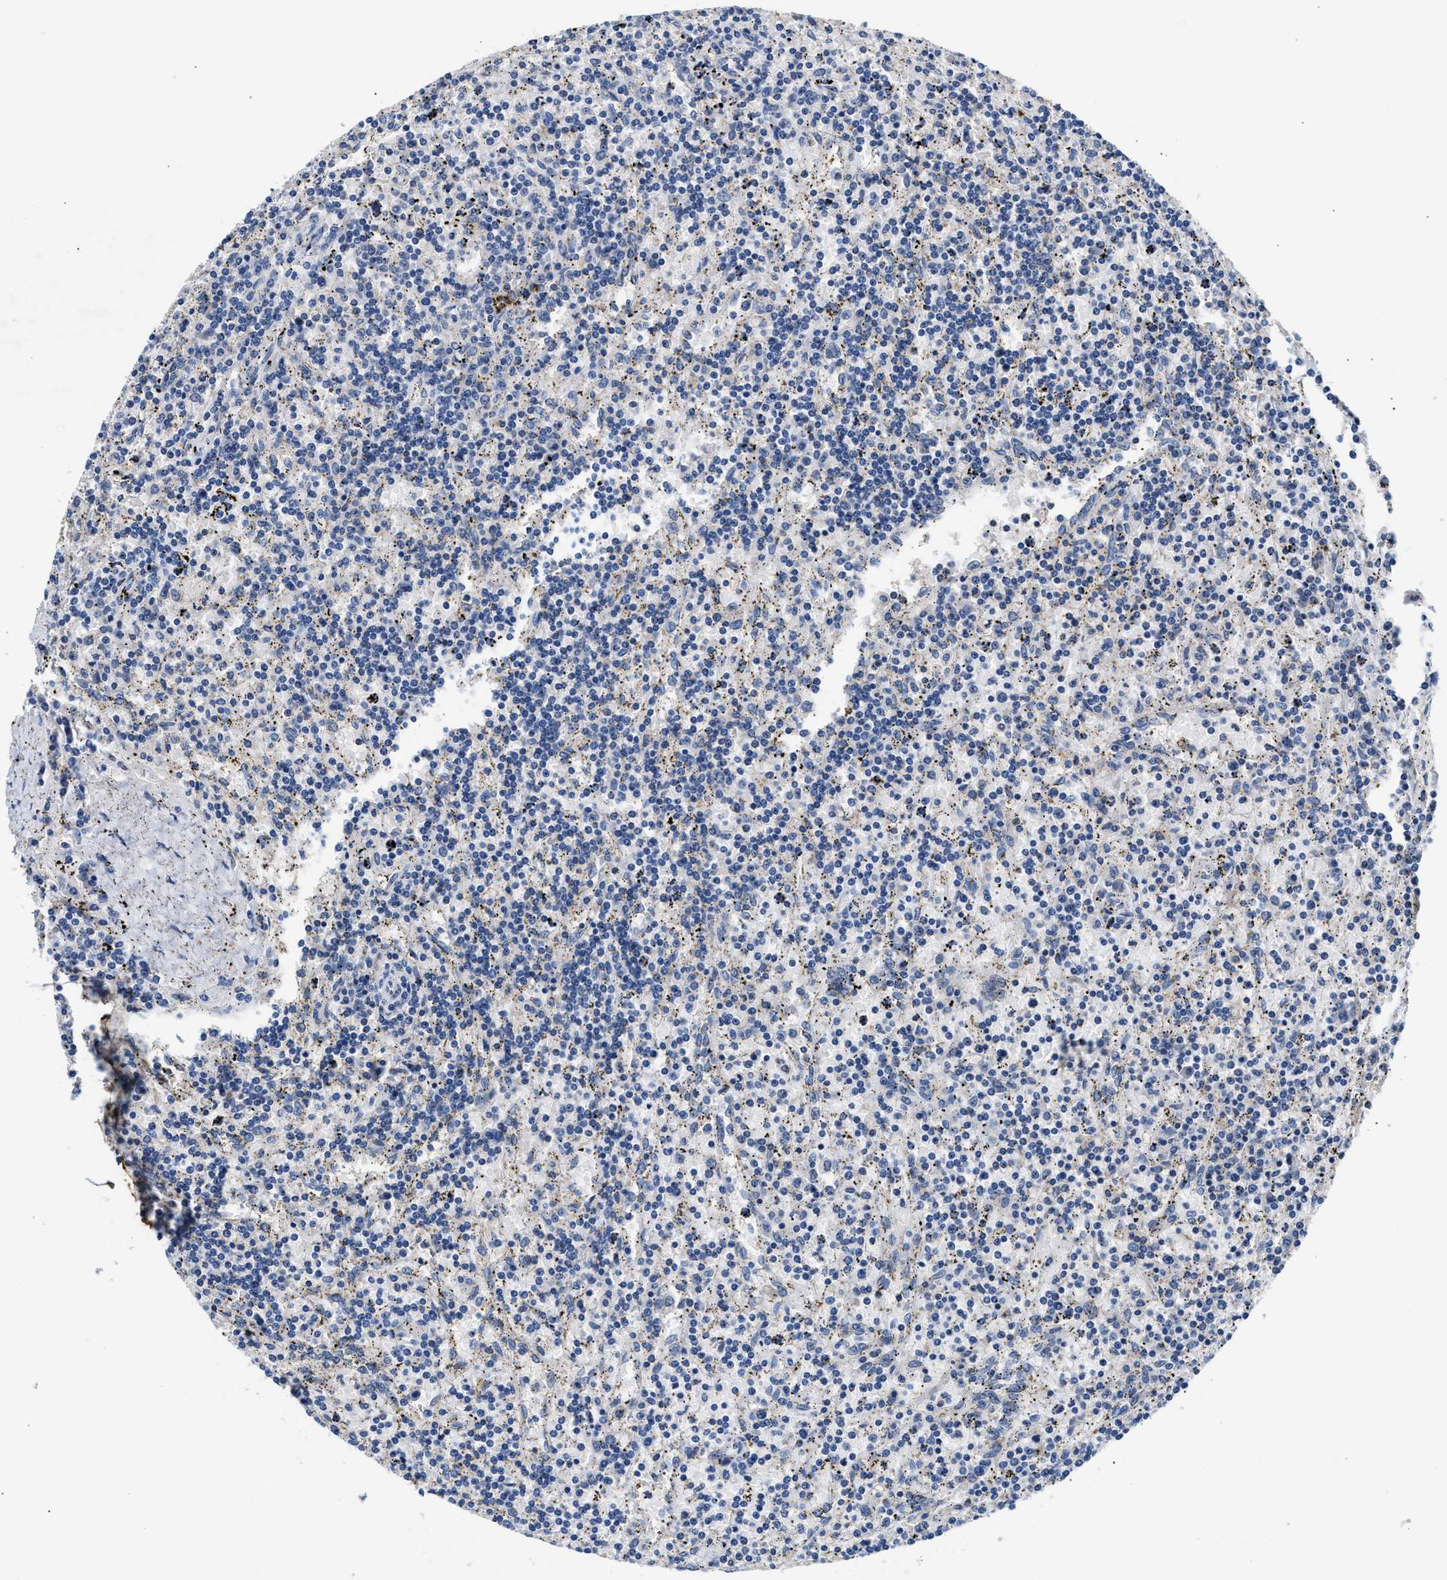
{"staining": {"intensity": "negative", "quantity": "none", "location": "none"}, "tissue": "lymphoma", "cell_type": "Tumor cells", "image_type": "cancer", "snomed": [{"axis": "morphology", "description": "Malignant lymphoma, non-Hodgkin's type, Low grade"}, {"axis": "topography", "description": "Spleen"}], "caption": "IHC of human malignant lymphoma, non-Hodgkin's type (low-grade) shows no staining in tumor cells.", "gene": "TUT7", "patient": {"sex": "male", "age": 76}}